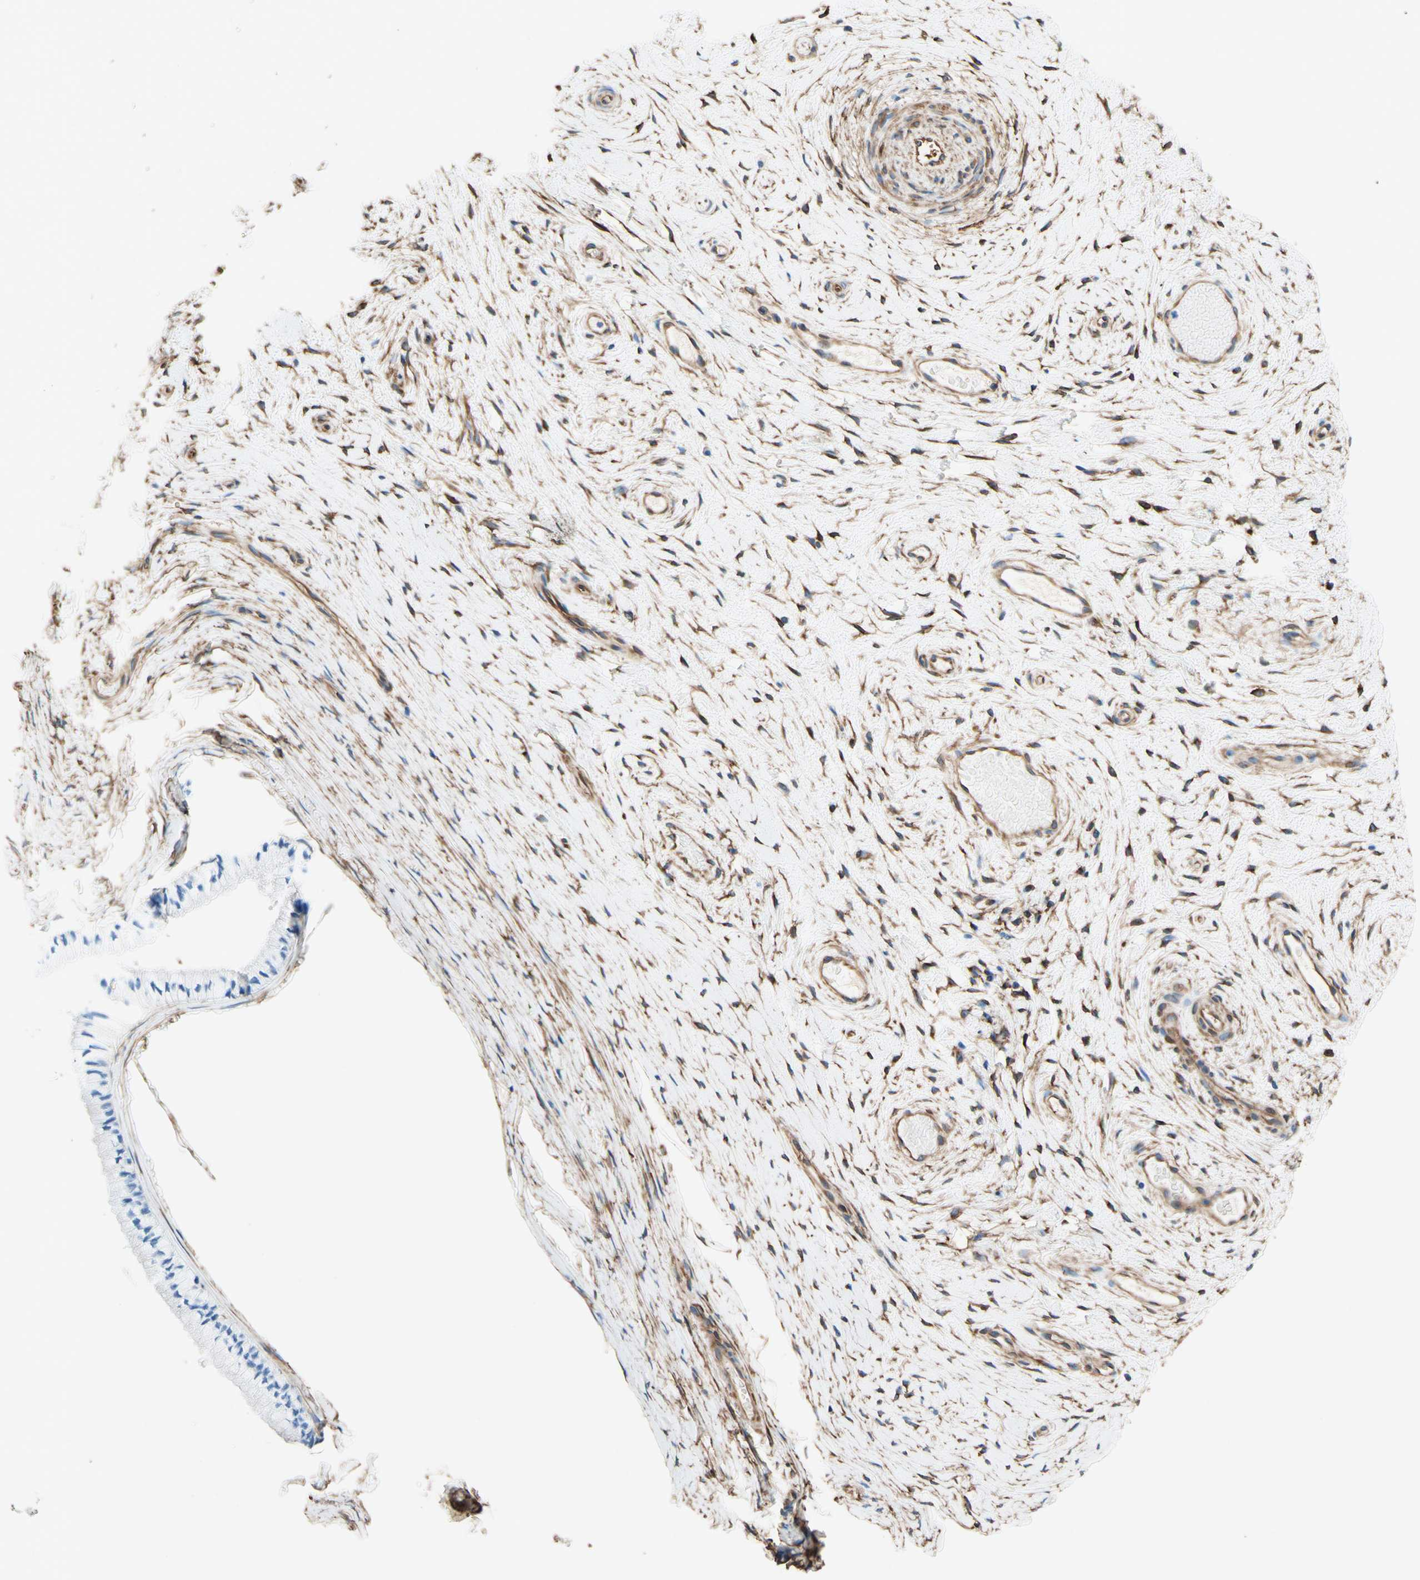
{"staining": {"intensity": "negative", "quantity": "none", "location": "none"}, "tissue": "cervix", "cell_type": "Glandular cells", "image_type": "normal", "snomed": [{"axis": "morphology", "description": "Normal tissue, NOS"}, {"axis": "topography", "description": "Cervix"}], "caption": "Micrograph shows no significant protein staining in glandular cells of benign cervix.", "gene": "DPYSL3", "patient": {"sex": "female", "age": 39}}